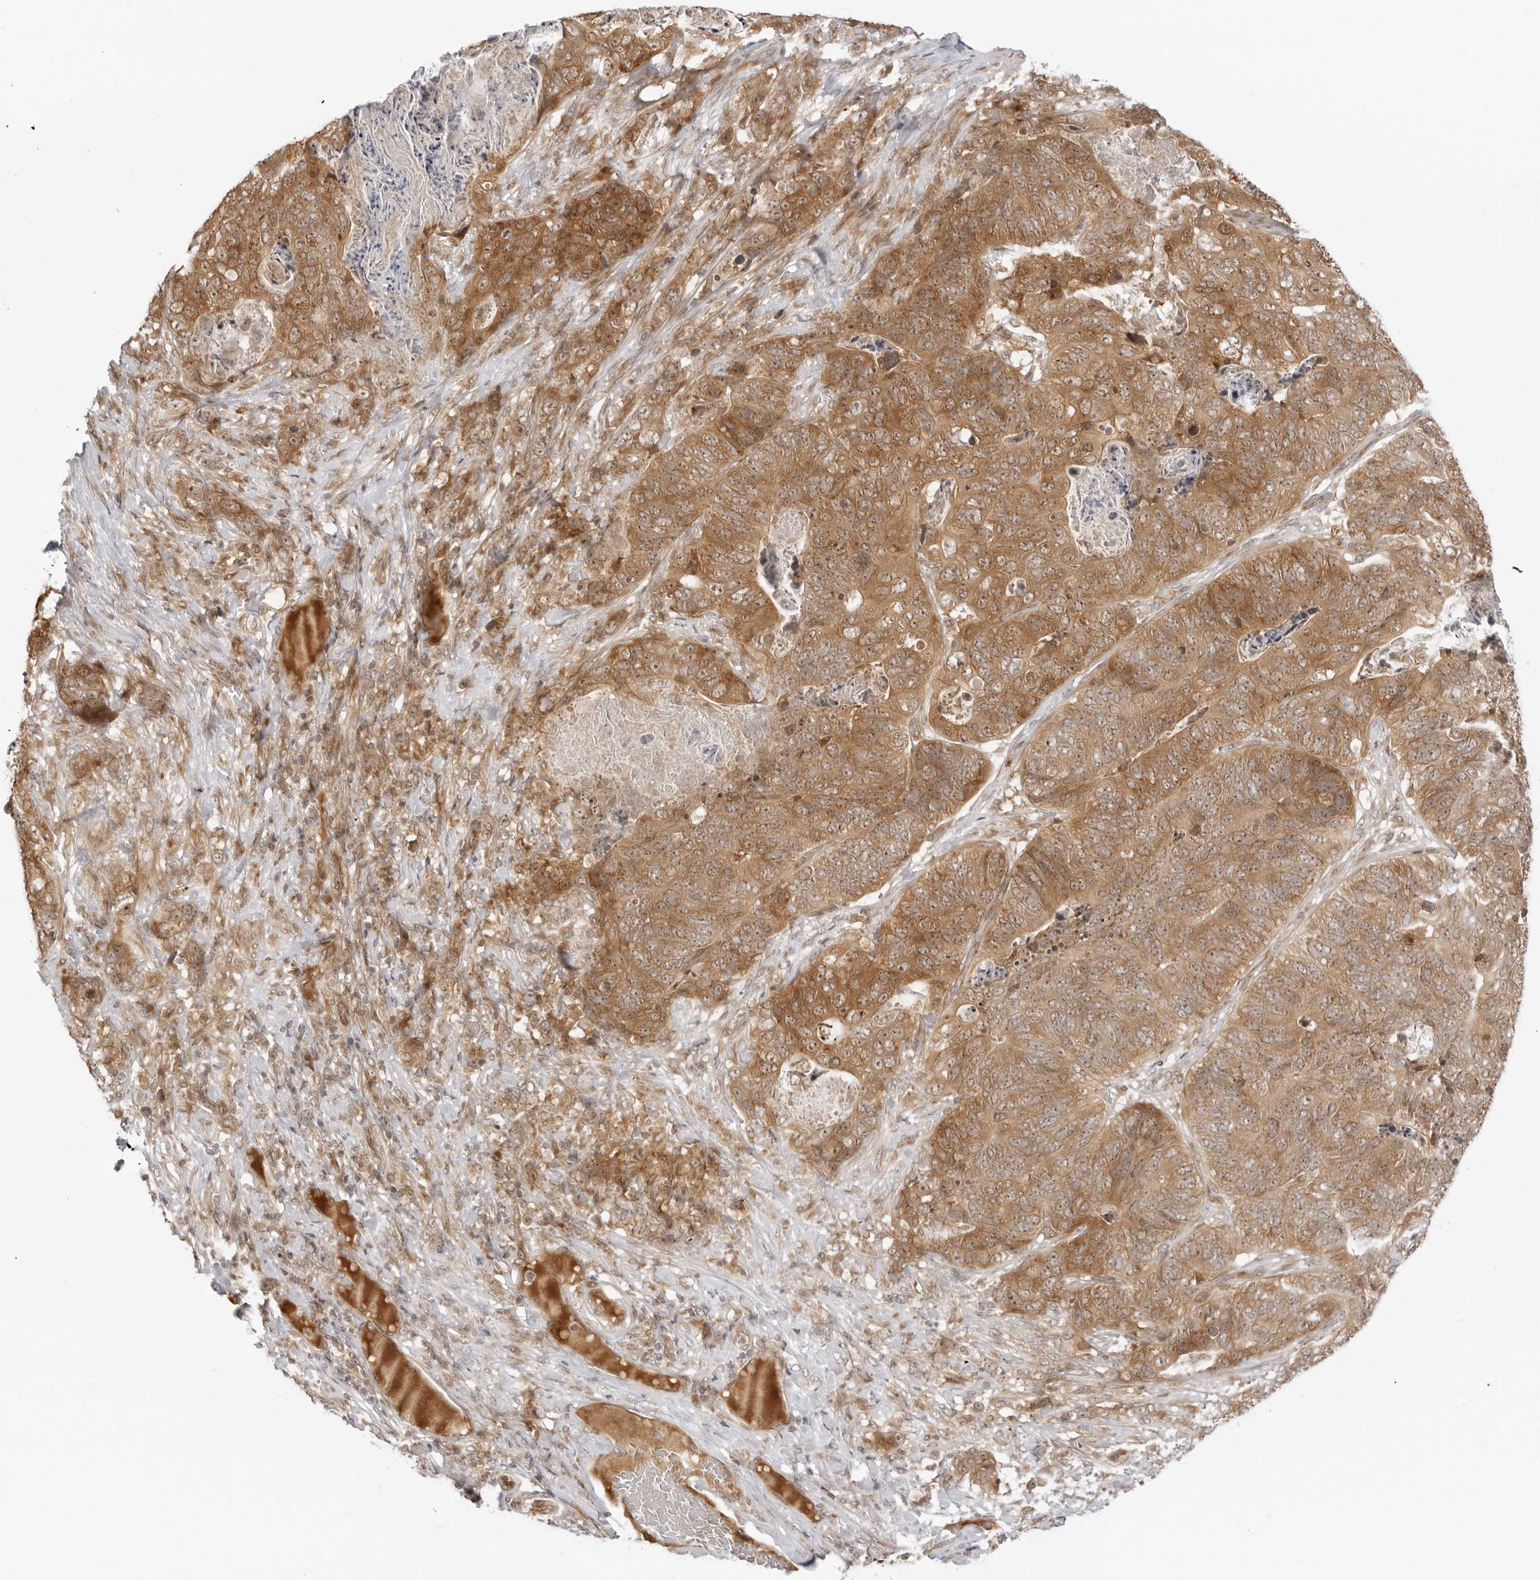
{"staining": {"intensity": "strong", "quantity": ">75%", "location": "cytoplasmic/membranous"}, "tissue": "stomach cancer", "cell_type": "Tumor cells", "image_type": "cancer", "snomed": [{"axis": "morphology", "description": "Normal tissue, NOS"}, {"axis": "morphology", "description": "Adenocarcinoma, NOS"}, {"axis": "topography", "description": "Stomach"}], "caption": "Immunohistochemical staining of human stomach cancer shows high levels of strong cytoplasmic/membranous expression in about >75% of tumor cells.", "gene": "PRRC2C", "patient": {"sex": "female", "age": 89}}